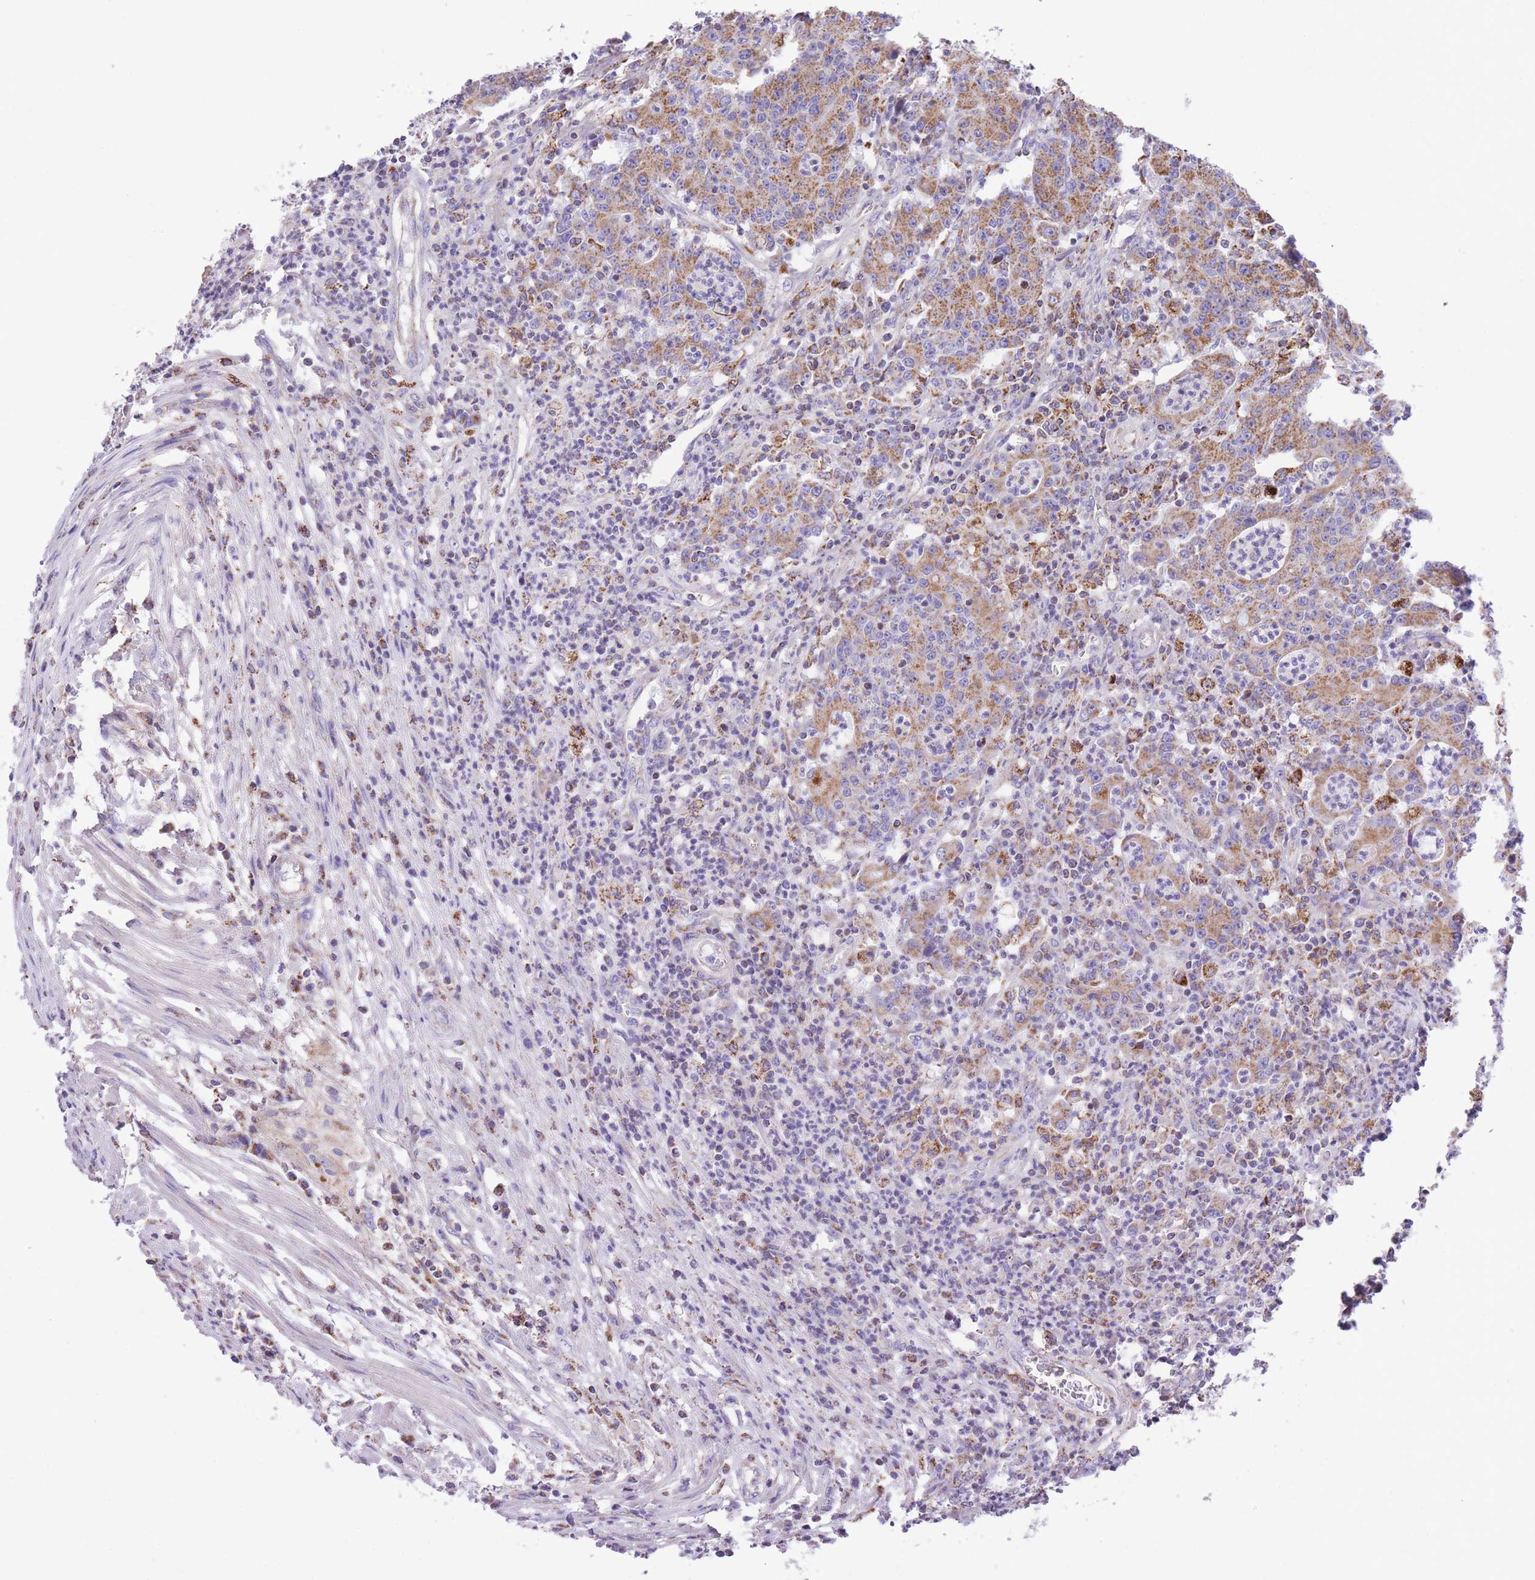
{"staining": {"intensity": "moderate", "quantity": ">75%", "location": "cytoplasmic/membranous"}, "tissue": "colorectal cancer", "cell_type": "Tumor cells", "image_type": "cancer", "snomed": [{"axis": "morphology", "description": "Adenocarcinoma, NOS"}, {"axis": "topography", "description": "Colon"}], "caption": "Protein positivity by immunohistochemistry shows moderate cytoplasmic/membranous positivity in about >75% of tumor cells in colorectal adenocarcinoma.", "gene": "ST3GAL3", "patient": {"sex": "male", "age": 83}}